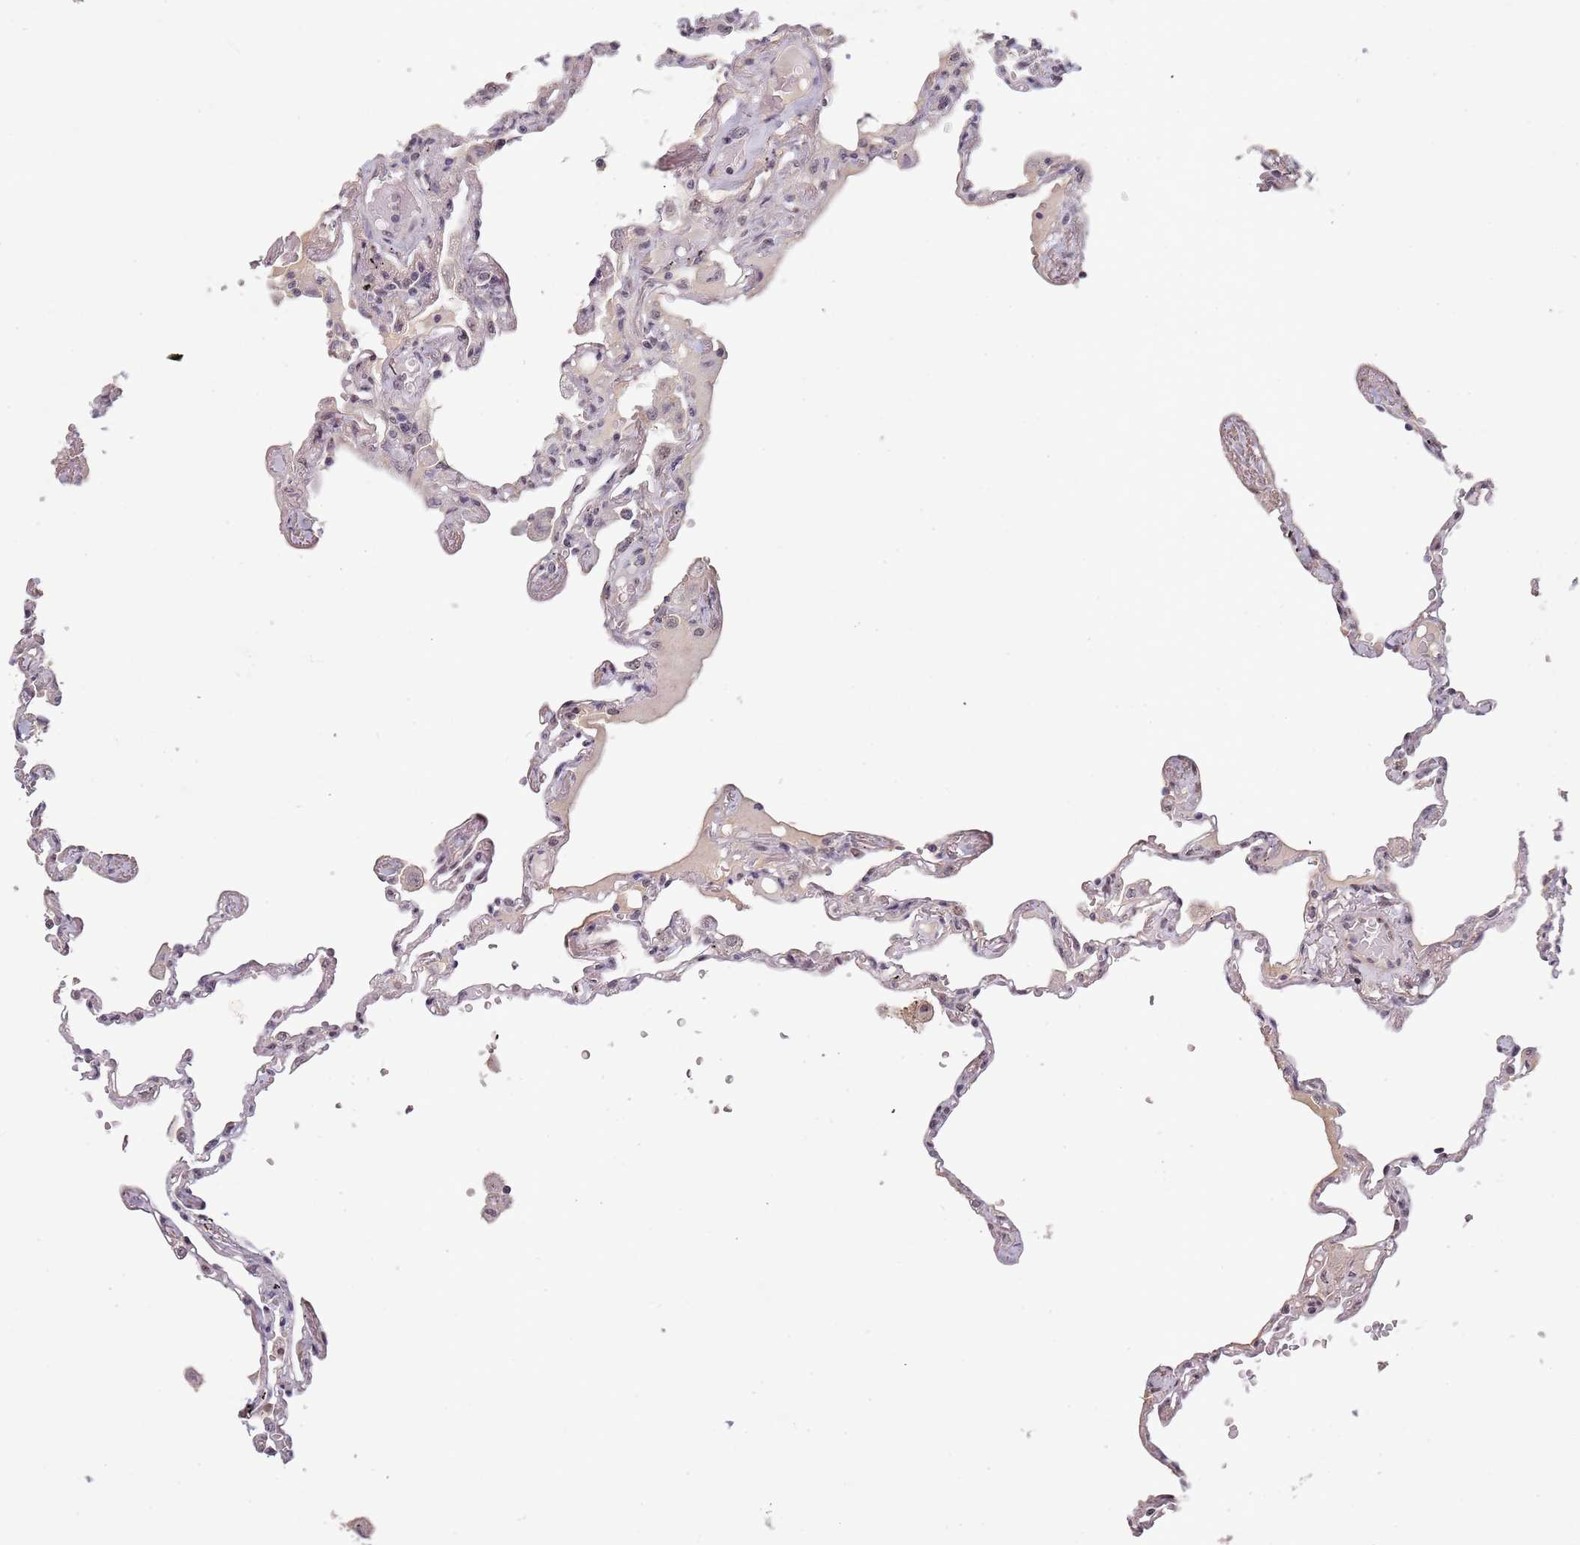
{"staining": {"intensity": "negative", "quantity": "none", "location": "none"}, "tissue": "lung", "cell_type": "Alveolar cells", "image_type": "normal", "snomed": [{"axis": "morphology", "description": "Normal tissue, NOS"}, {"axis": "topography", "description": "Lung"}], "caption": "Histopathology image shows no protein positivity in alveolar cells of benign lung.", "gene": "CIZ1", "patient": {"sex": "female", "age": 67}}